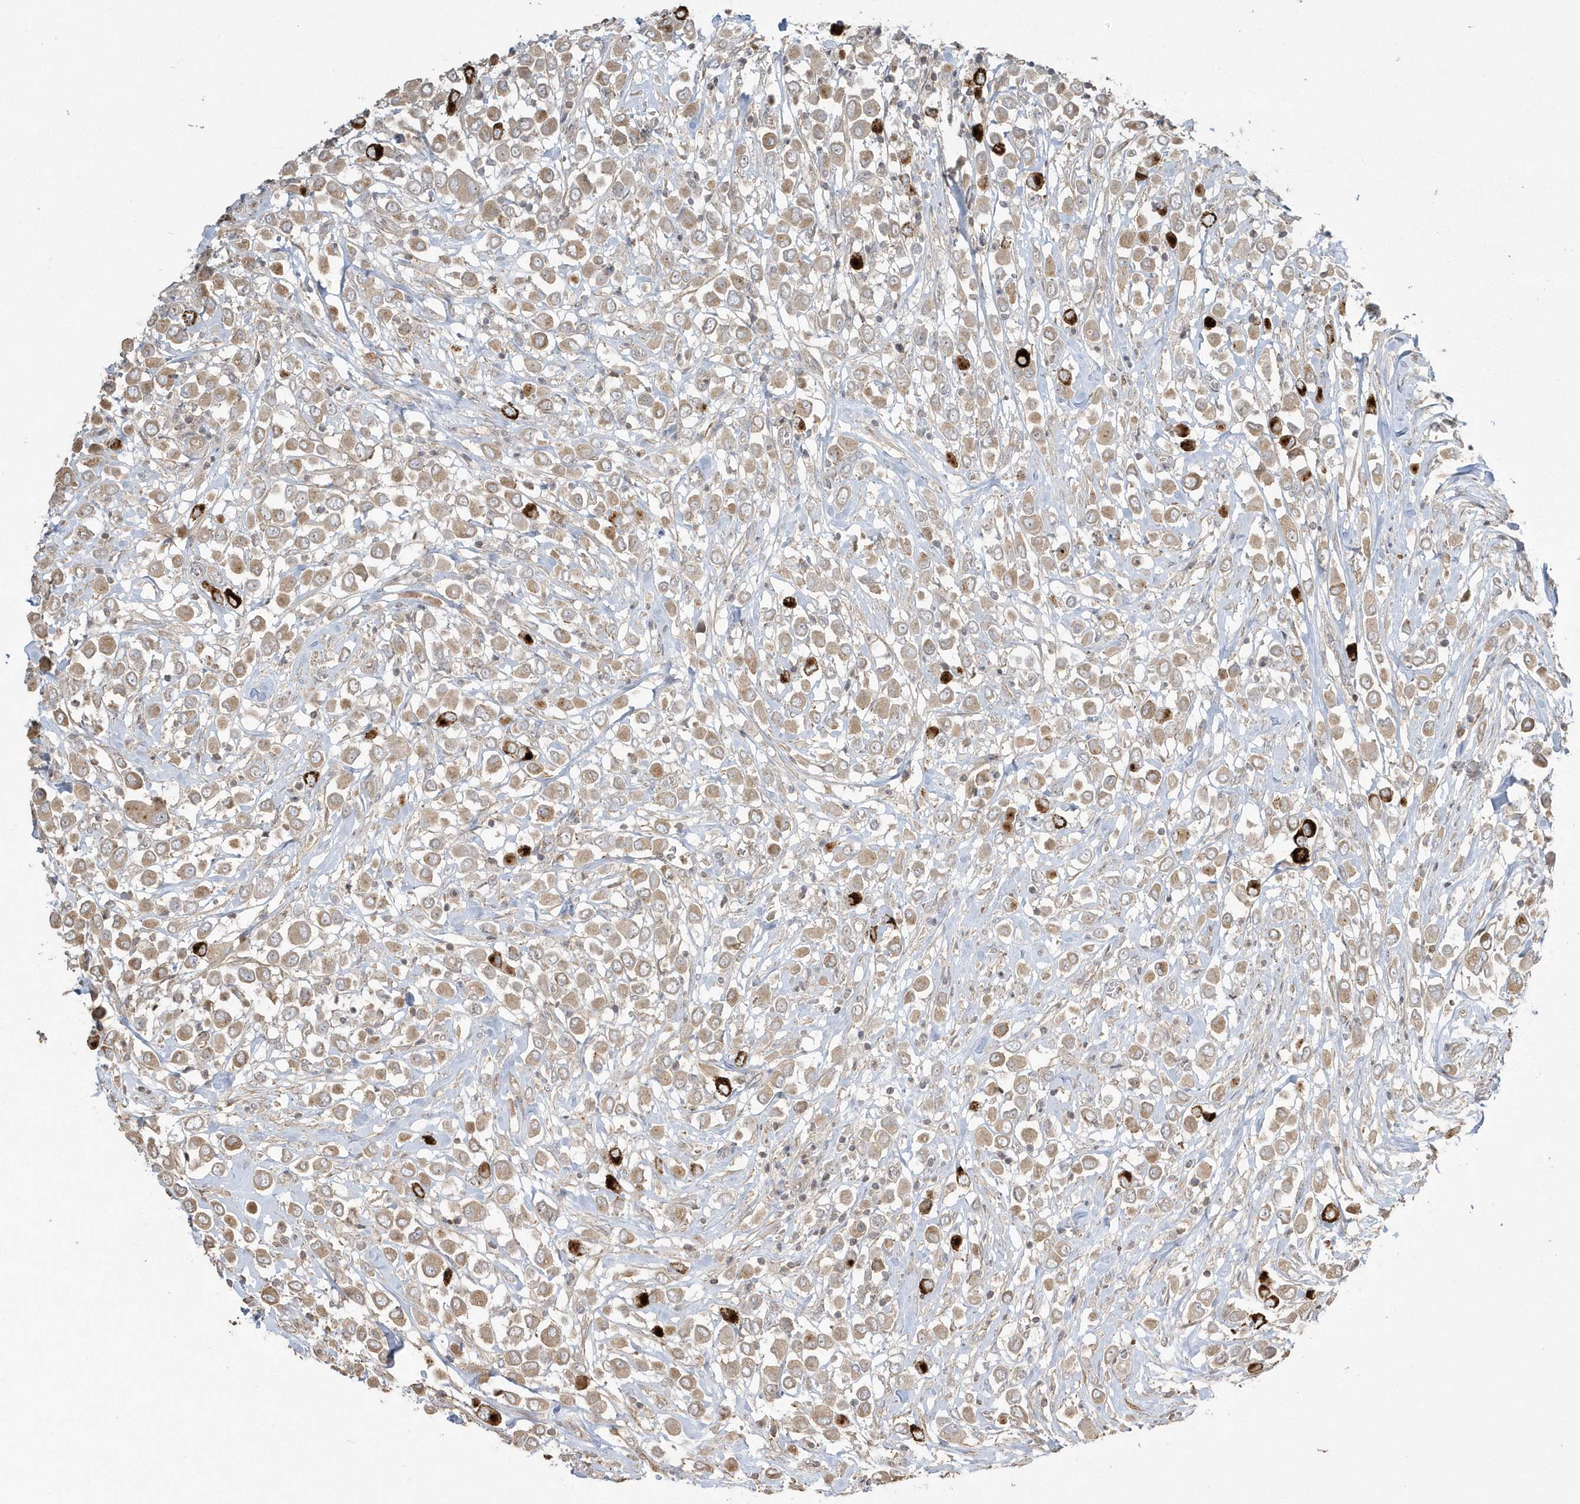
{"staining": {"intensity": "strong", "quantity": "<25%", "location": "cytoplasmic/membranous"}, "tissue": "breast cancer", "cell_type": "Tumor cells", "image_type": "cancer", "snomed": [{"axis": "morphology", "description": "Duct carcinoma"}, {"axis": "topography", "description": "Breast"}], "caption": "Immunohistochemical staining of human breast cancer demonstrates medium levels of strong cytoplasmic/membranous positivity in approximately <25% of tumor cells. (DAB IHC with brightfield microscopy, high magnification).", "gene": "ARMC8", "patient": {"sex": "female", "age": 61}}